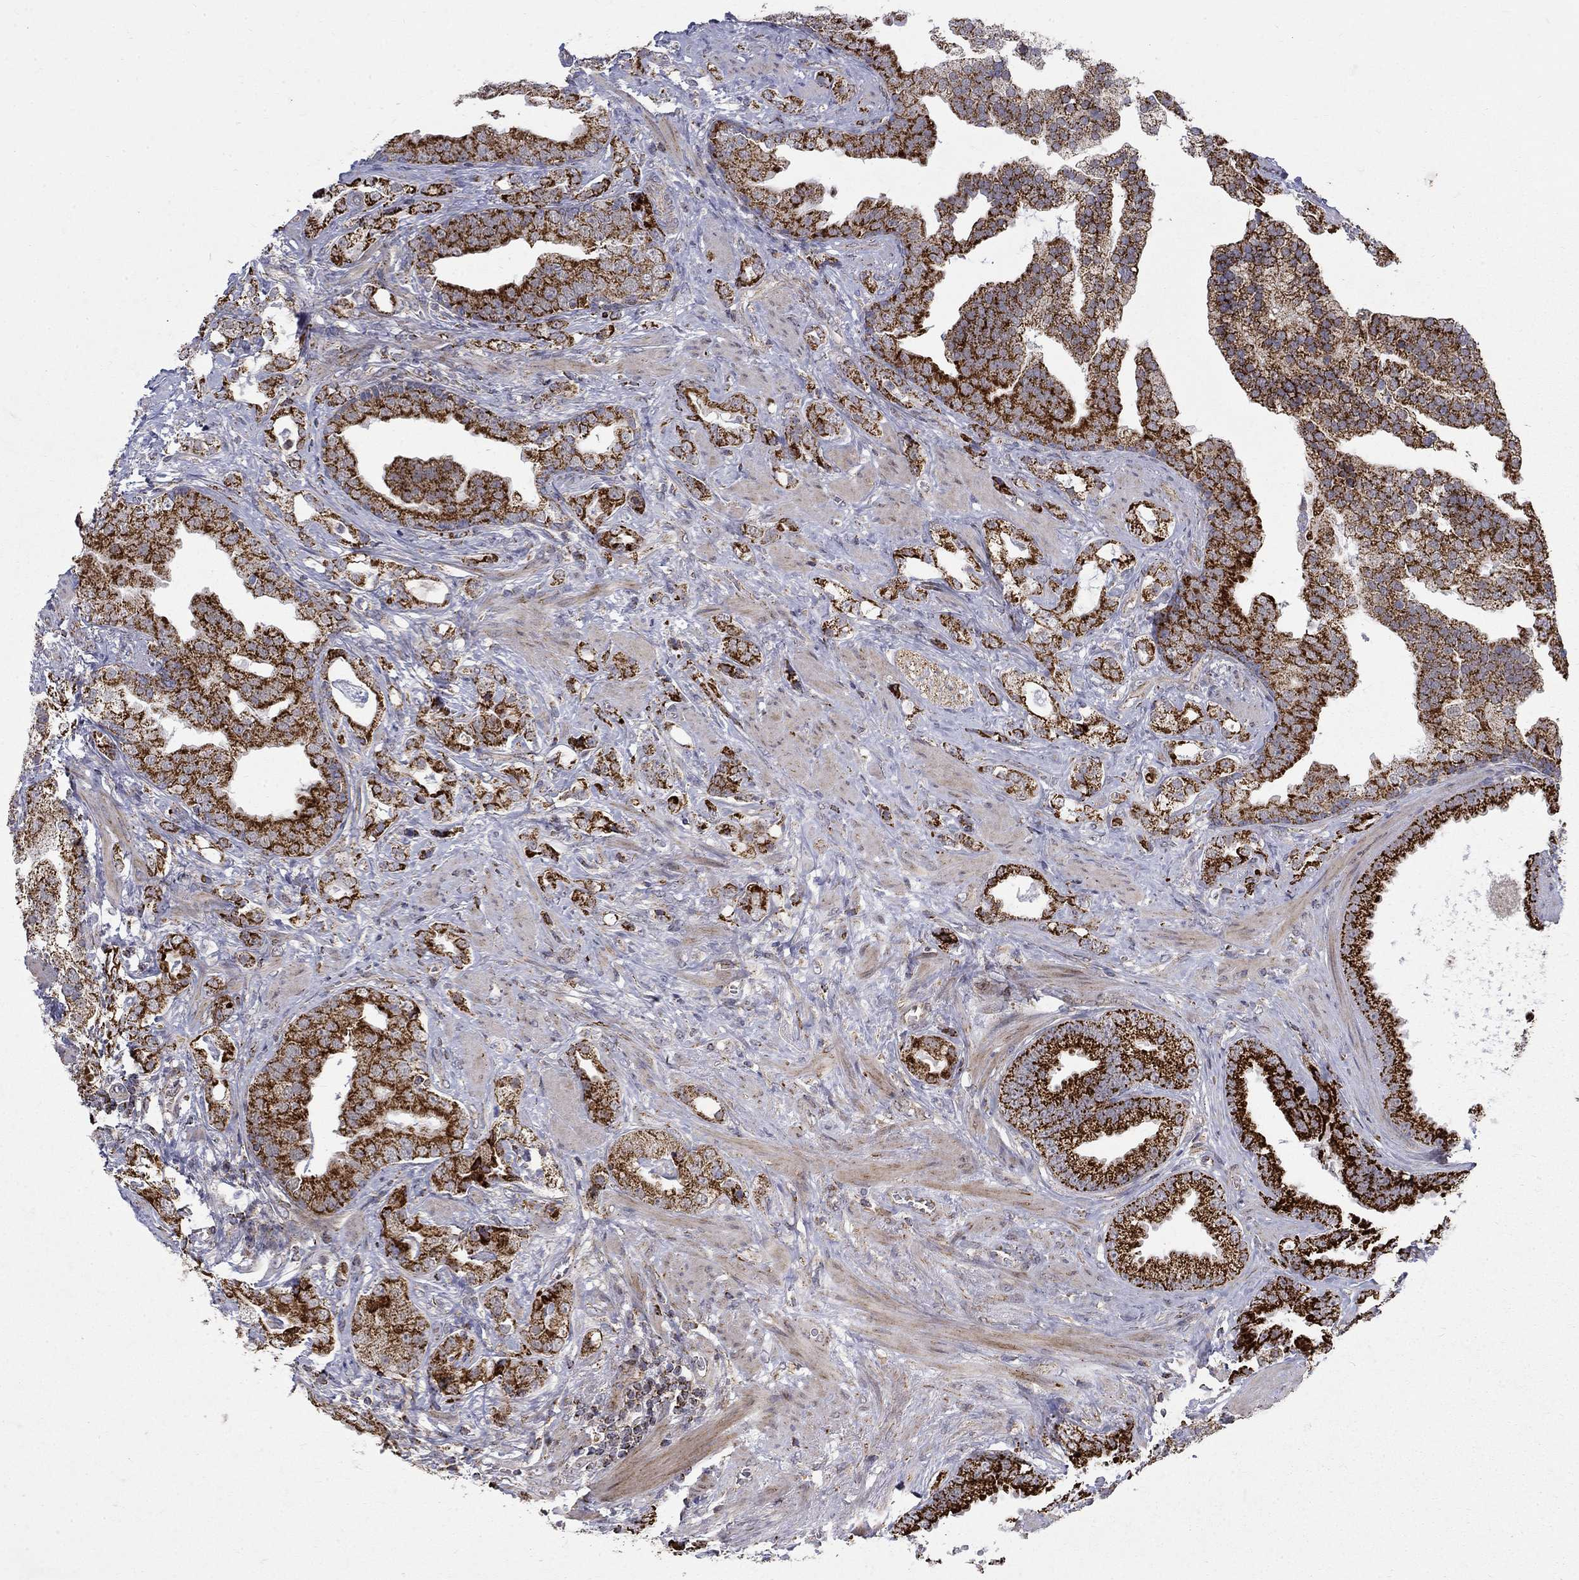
{"staining": {"intensity": "strong", "quantity": ">75%", "location": "cytoplasmic/membranous"}, "tissue": "prostate cancer", "cell_type": "Tumor cells", "image_type": "cancer", "snomed": [{"axis": "morphology", "description": "Adenocarcinoma, NOS"}, {"axis": "topography", "description": "Prostate"}], "caption": "Immunohistochemistry (IHC) of human adenocarcinoma (prostate) demonstrates high levels of strong cytoplasmic/membranous expression in approximately >75% of tumor cells.", "gene": "PCBP3", "patient": {"sex": "male", "age": 57}}